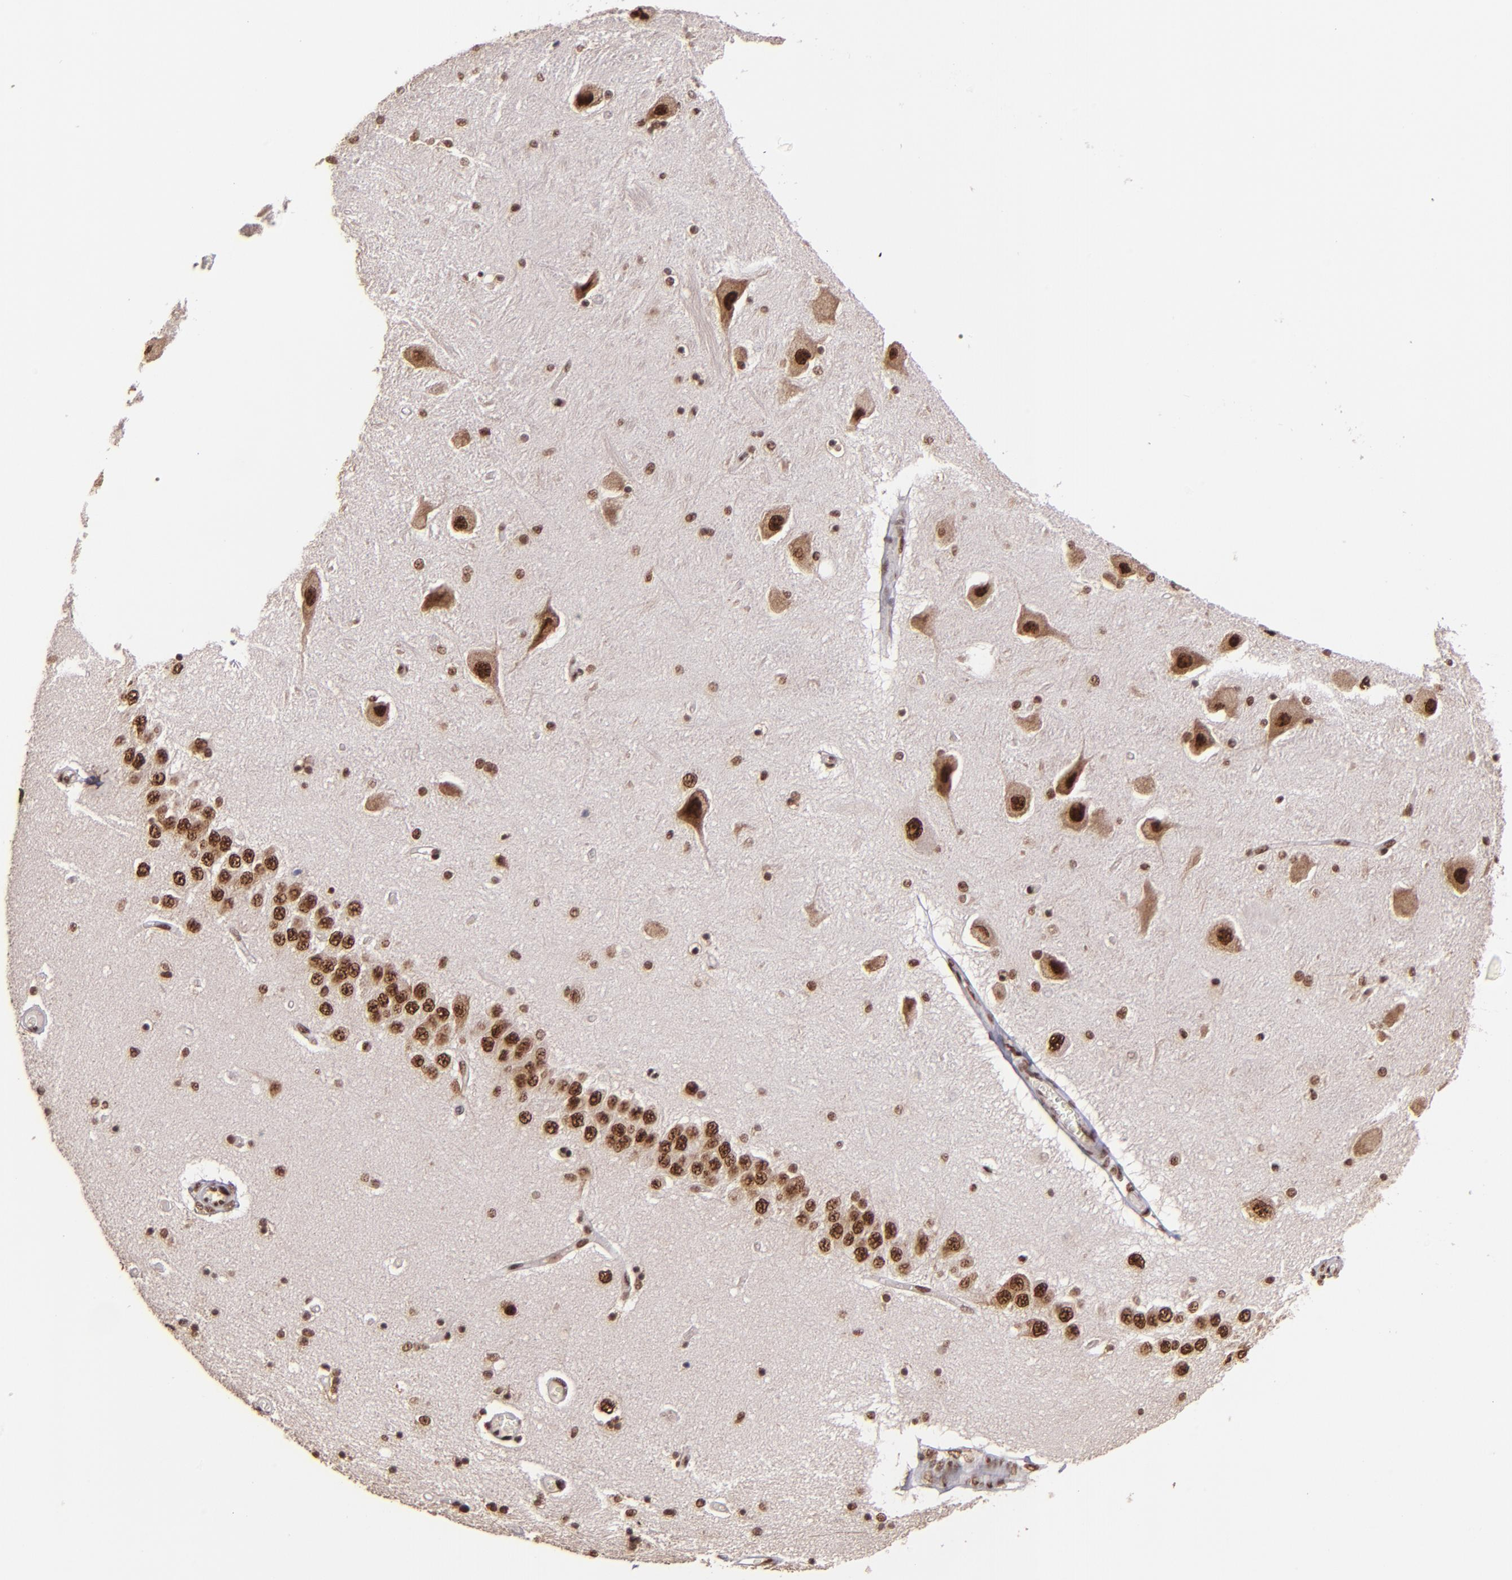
{"staining": {"intensity": "strong", "quantity": ">75%", "location": "nuclear"}, "tissue": "hippocampus", "cell_type": "Glial cells", "image_type": "normal", "snomed": [{"axis": "morphology", "description": "Normal tissue, NOS"}, {"axis": "topography", "description": "Hippocampus"}], "caption": "Immunohistochemistry (DAB) staining of normal hippocampus exhibits strong nuclear protein staining in about >75% of glial cells.", "gene": "PQBP1", "patient": {"sex": "female", "age": 54}}